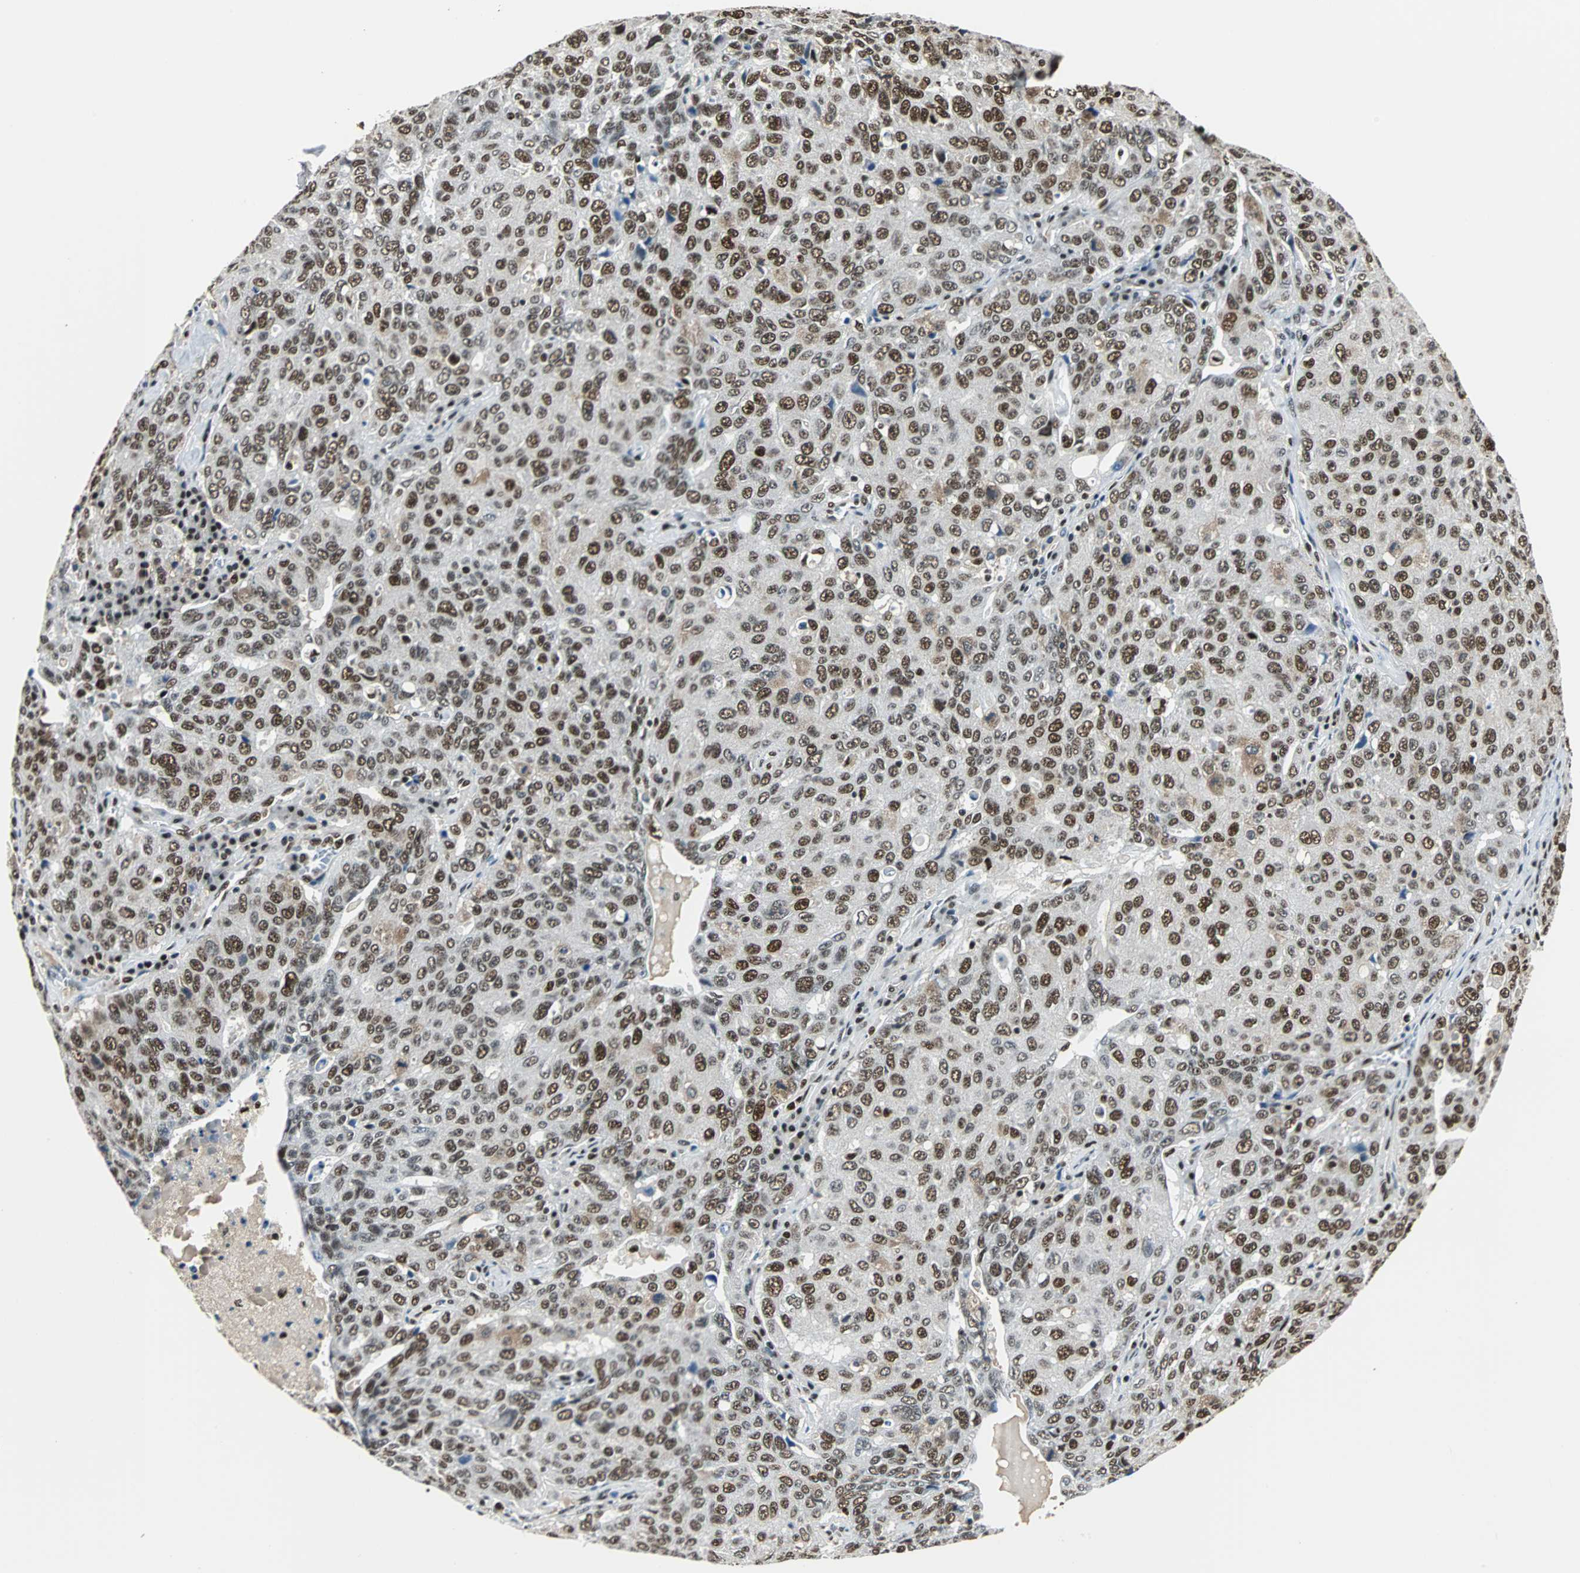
{"staining": {"intensity": "moderate", "quantity": ">75%", "location": "nuclear"}, "tissue": "ovarian cancer", "cell_type": "Tumor cells", "image_type": "cancer", "snomed": [{"axis": "morphology", "description": "Carcinoma, endometroid"}, {"axis": "topography", "description": "Ovary"}], "caption": "IHC of ovarian cancer (endometroid carcinoma) exhibits medium levels of moderate nuclear staining in approximately >75% of tumor cells.", "gene": "XRCC4", "patient": {"sex": "female", "age": 62}}